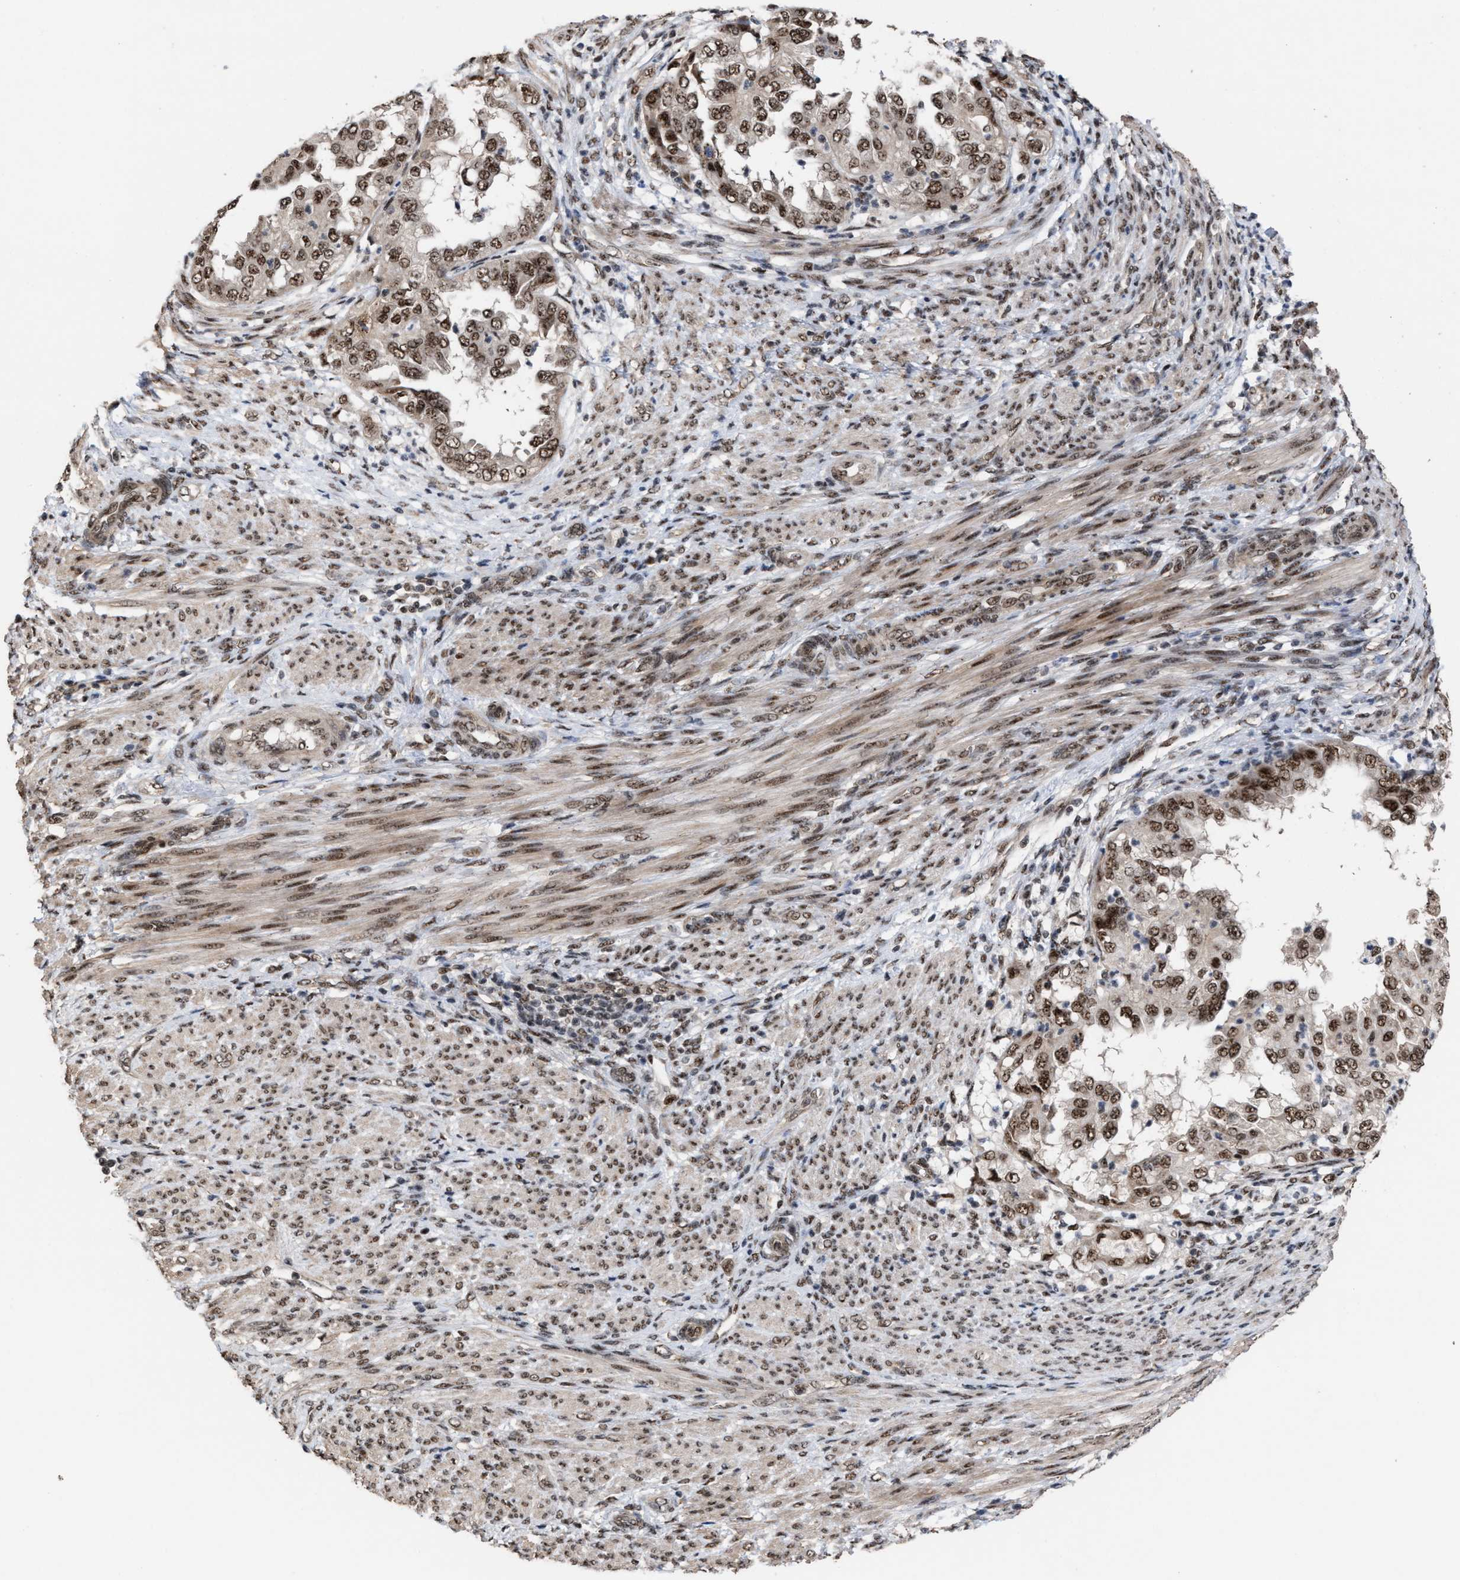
{"staining": {"intensity": "strong", "quantity": ">75%", "location": "nuclear"}, "tissue": "endometrial cancer", "cell_type": "Tumor cells", "image_type": "cancer", "snomed": [{"axis": "morphology", "description": "Adenocarcinoma, NOS"}, {"axis": "topography", "description": "Endometrium"}], "caption": "DAB immunohistochemical staining of endometrial cancer reveals strong nuclear protein staining in about >75% of tumor cells. The staining was performed using DAB to visualize the protein expression in brown, while the nuclei were stained in blue with hematoxylin (Magnification: 20x).", "gene": "EIF4A3", "patient": {"sex": "female", "age": 85}}